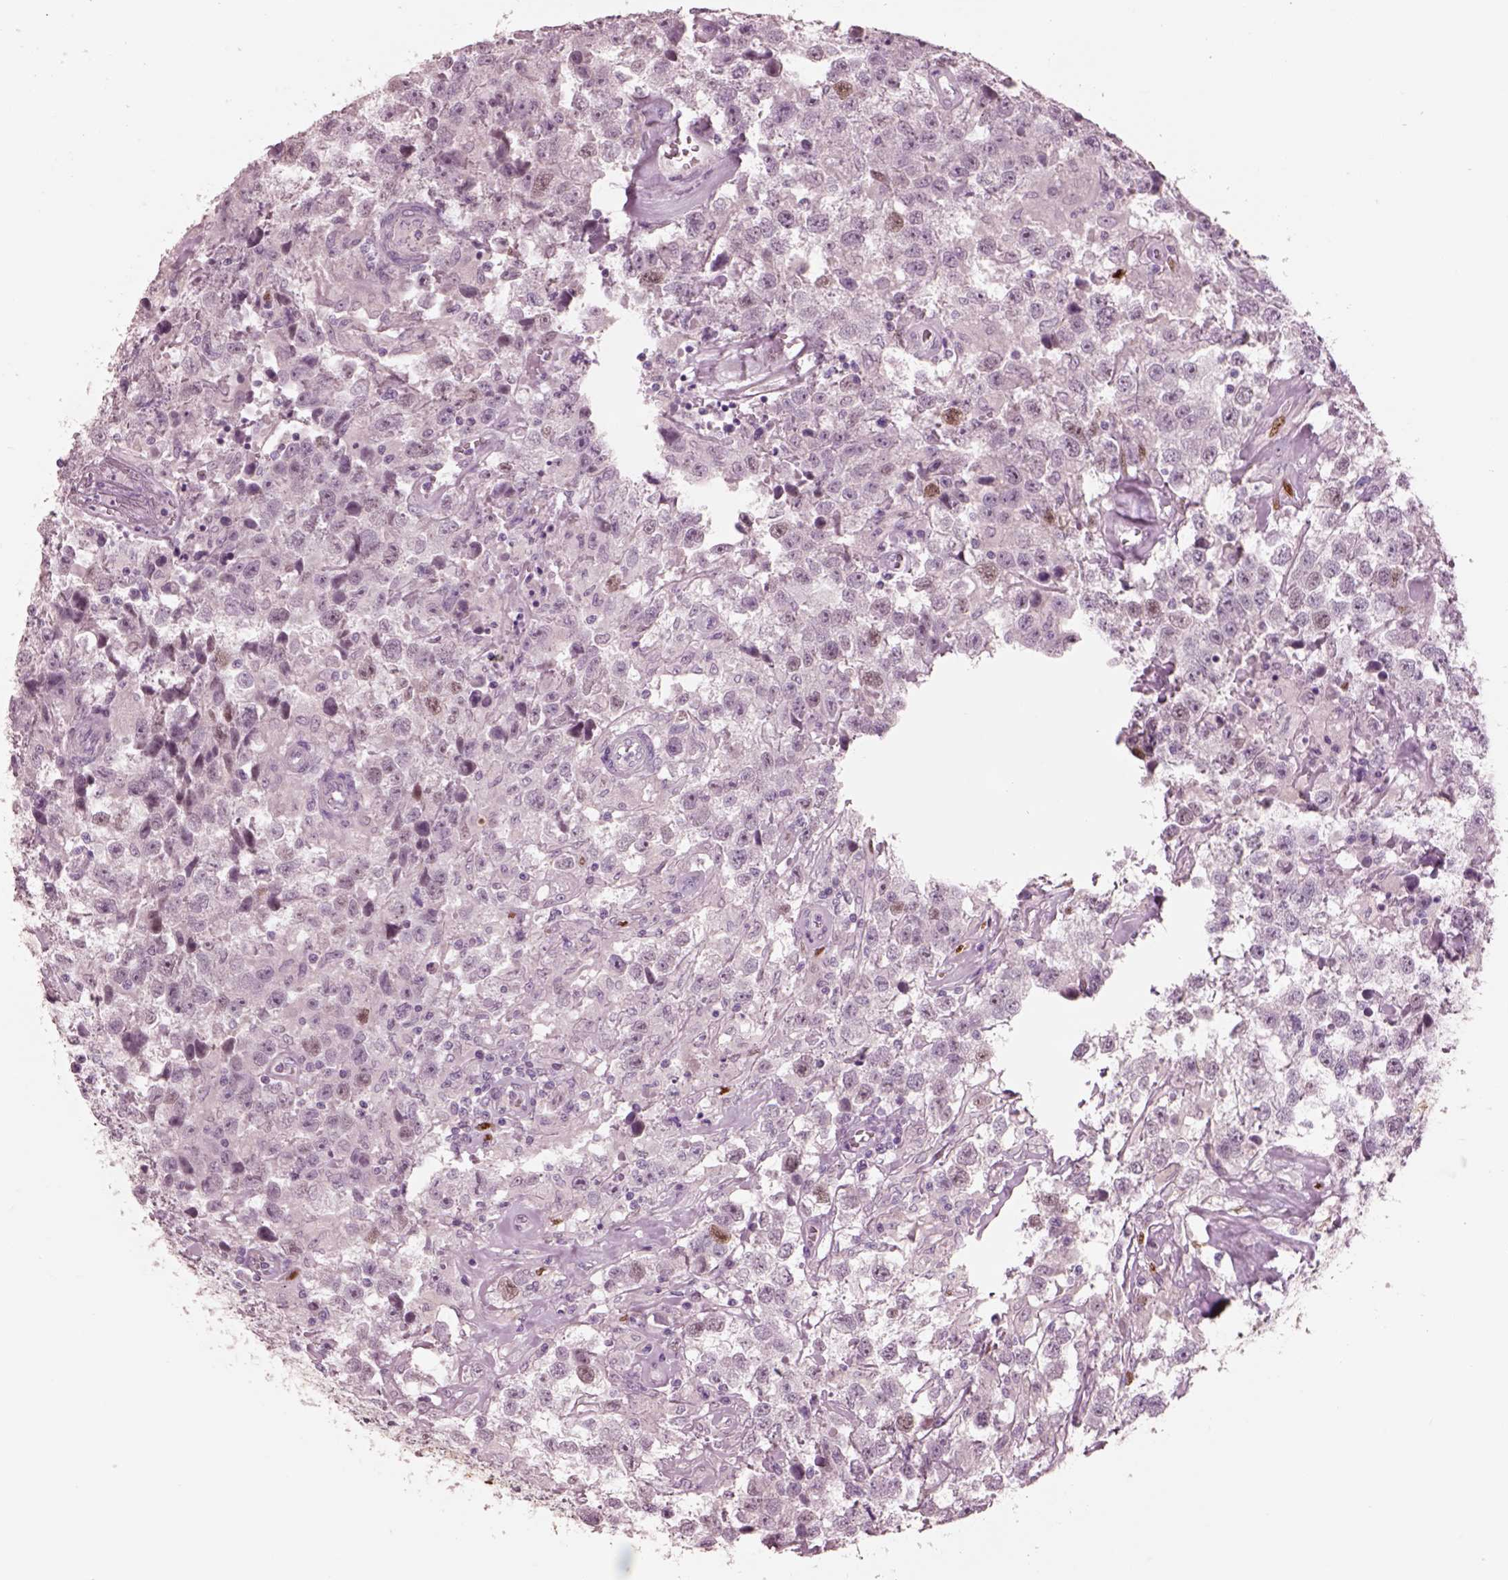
{"staining": {"intensity": "moderate", "quantity": "<25%", "location": "nuclear"}, "tissue": "testis cancer", "cell_type": "Tumor cells", "image_type": "cancer", "snomed": [{"axis": "morphology", "description": "Seminoma, NOS"}, {"axis": "topography", "description": "Testis"}], "caption": "Protein staining of testis seminoma tissue demonstrates moderate nuclear positivity in approximately <25% of tumor cells.", "gene": "SOX9", "patient": {"sex": "male", "age": 43}}